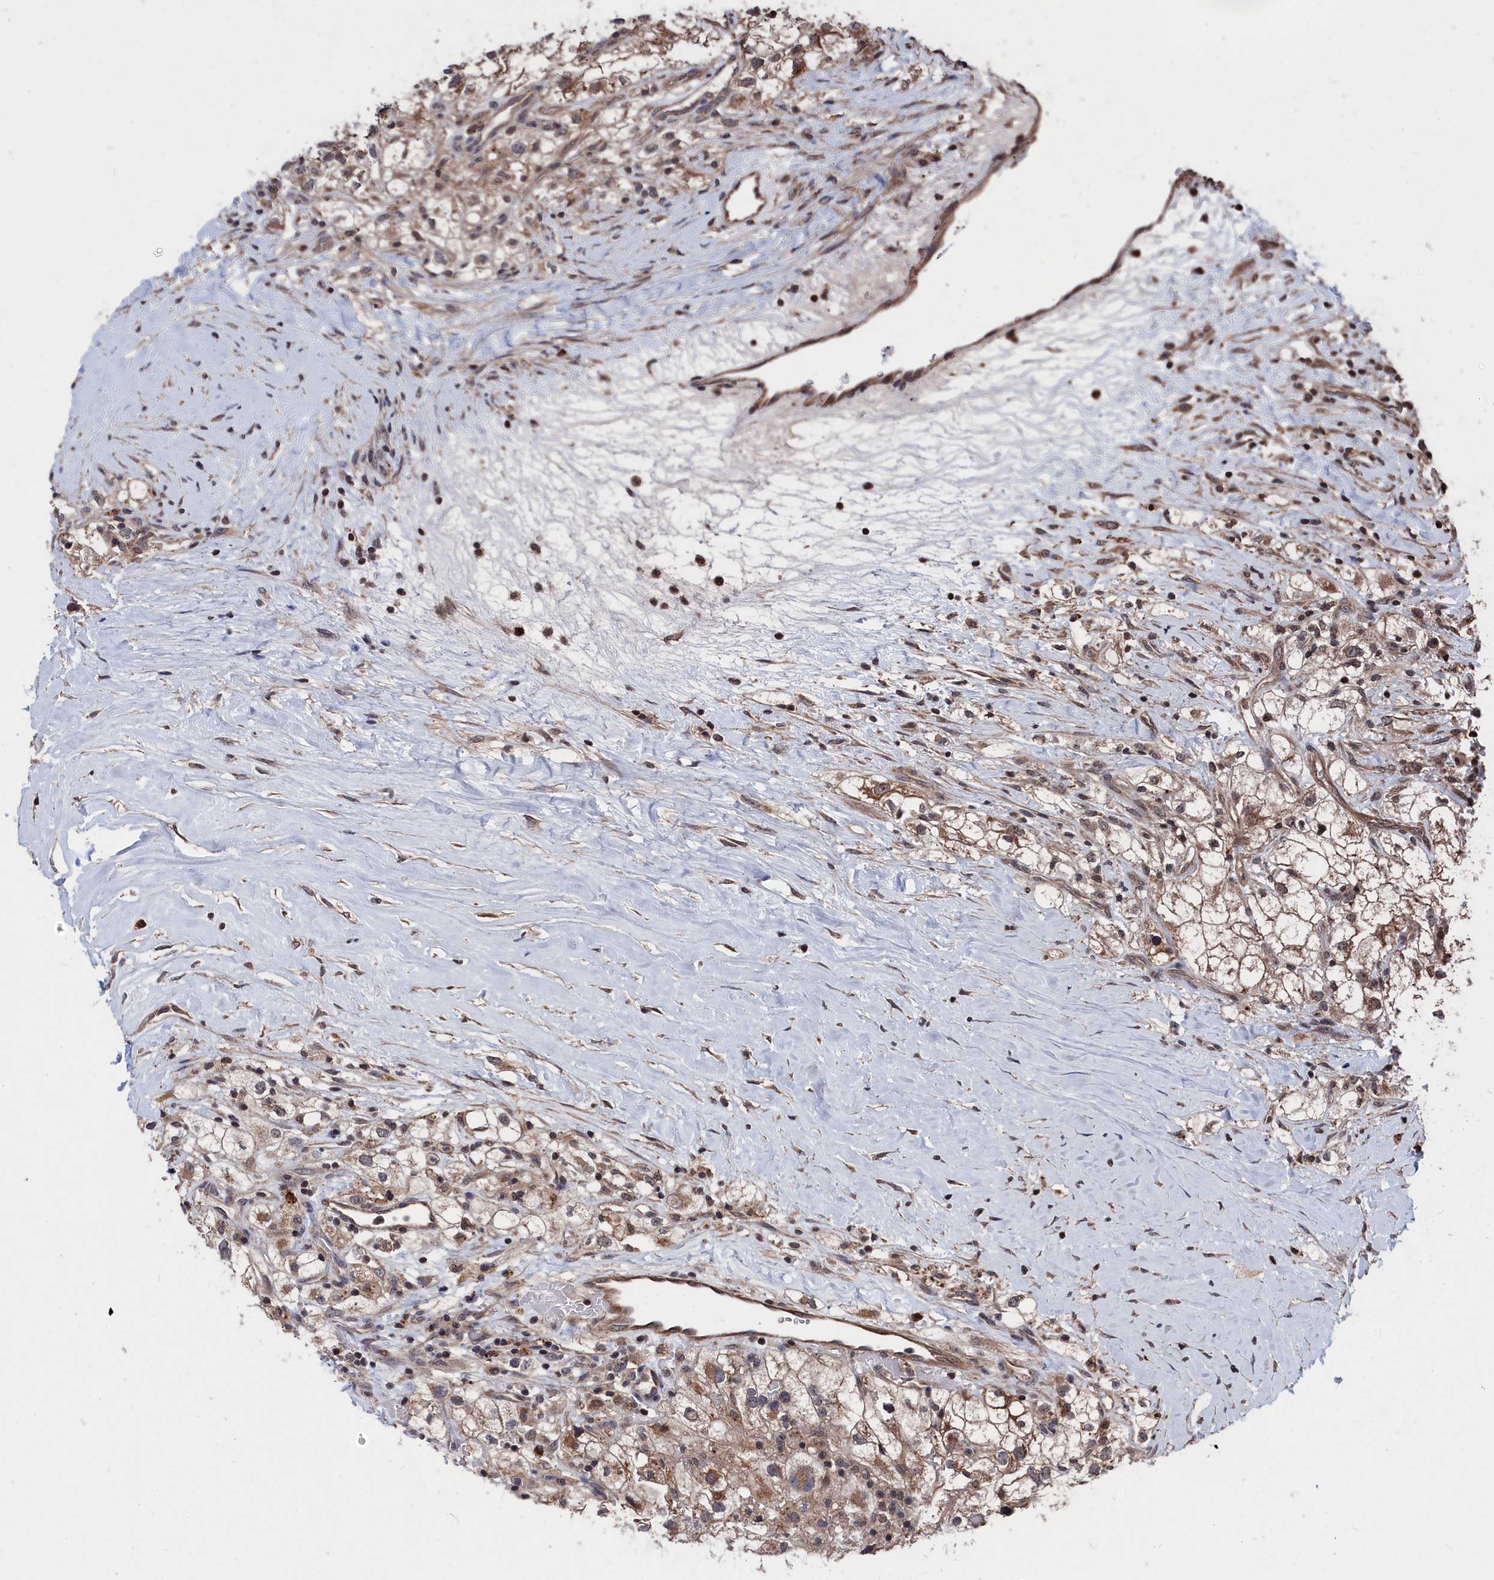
{"staining": {"intensity": "moderate", "quantity": "<25%", "location": "cytoplasmic/membranous"}, "tissue": "renal cancer", "cell_type": "Tumor cells", "image_type": "cancer", "snomed": [{"axis": "morphology", "description": "Adenocarcinoma, NOS"}, {"axis": "topography", "description": "Kidney"}], "caption": "IHC photomicrograph of human renal cancer stained for a protein (brown), which exhibits low levels of moderate cytoplasmic/membranous positivity in about <25% of tumor cells.", "gene": "PDE12", "patient": {"sex": "male", "age": 59}}